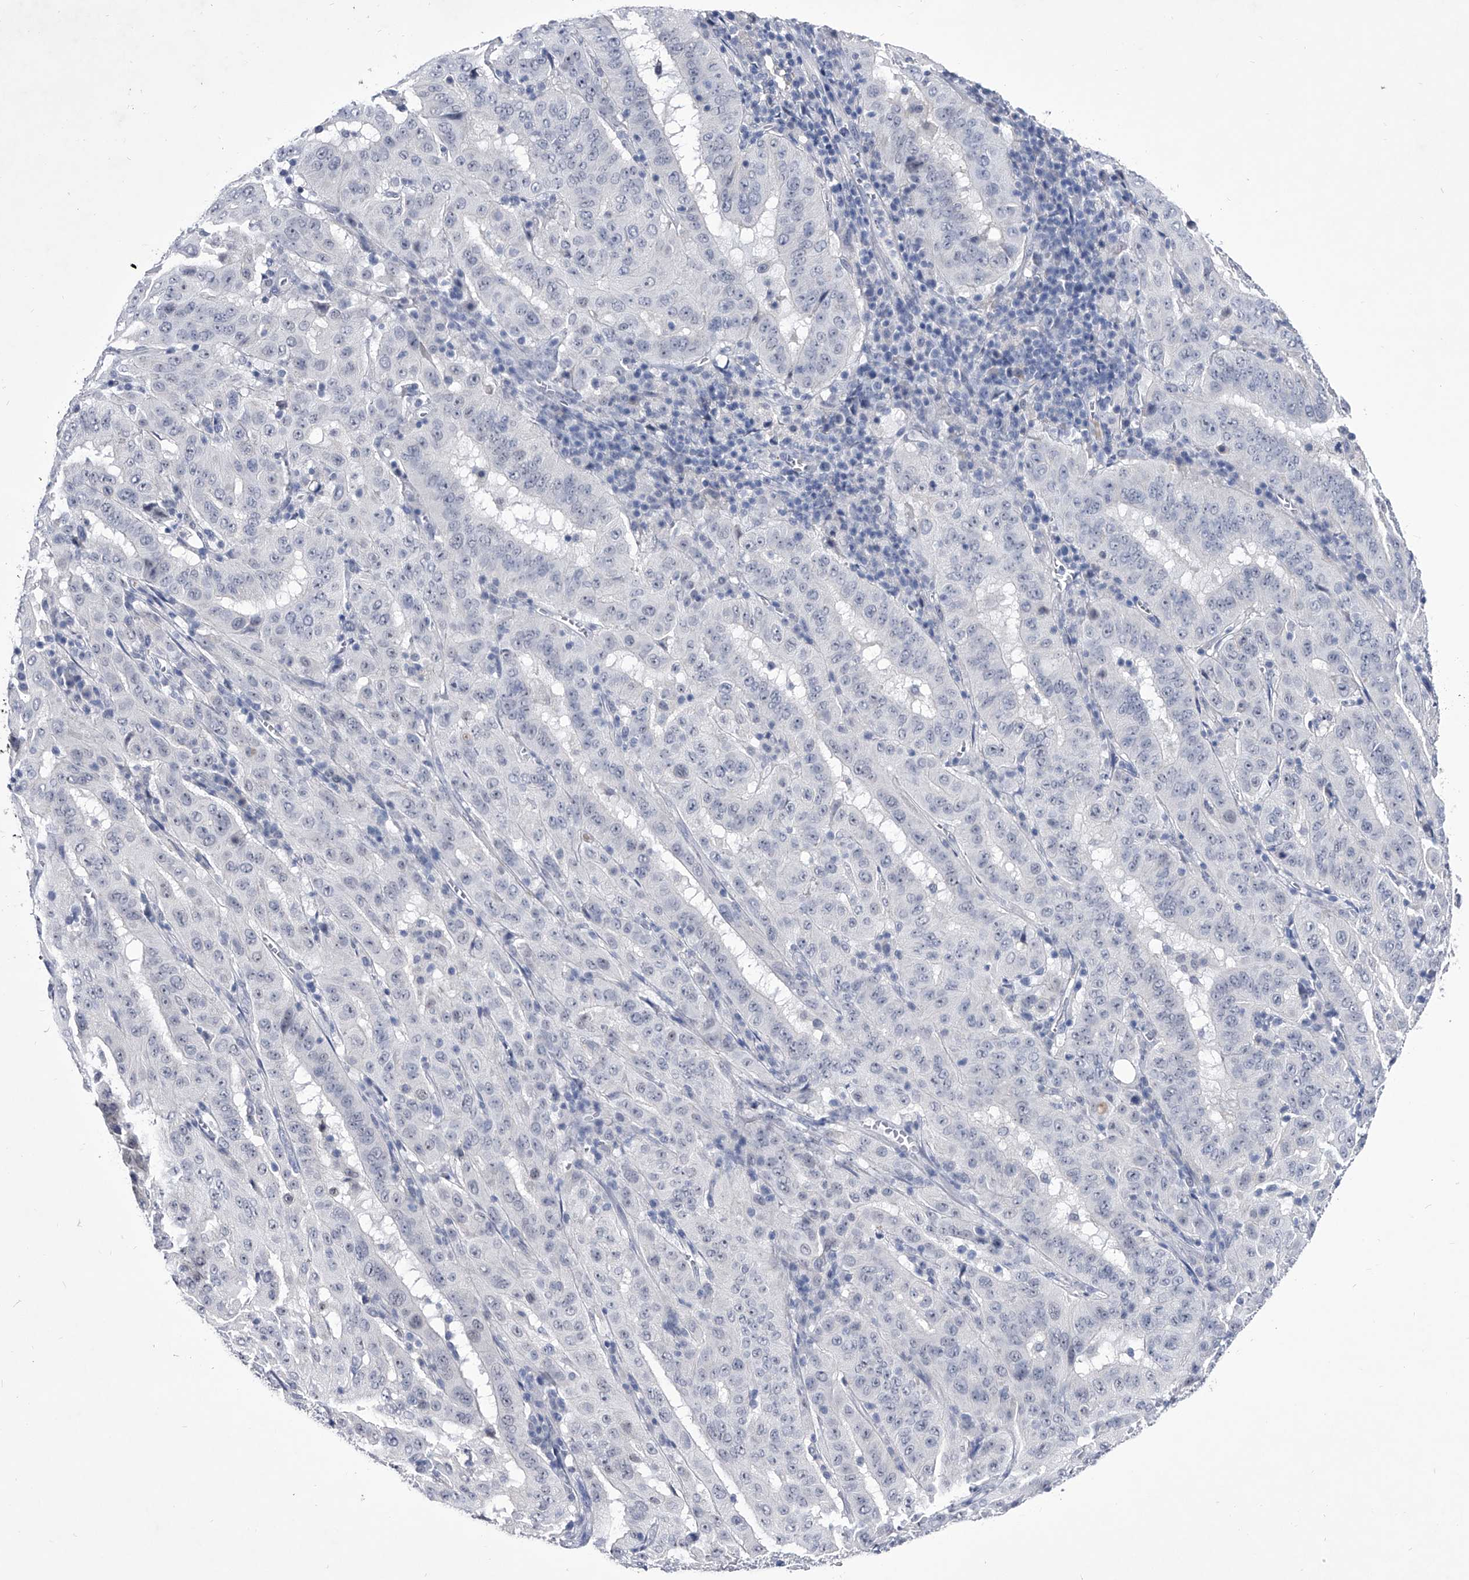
{"staining": {"intensity": "negative", "quantity": "none", "location": "none"}, "tissue": "pancreatic cancer", "cell_type": "Tumor cells", "image_type": "cancer", "snomed": [{"axis": "morphology", "description": "Adenocarcinoma, NOS"}, {"axis": "topography", "description": "Pancreas"}], "caption": "Pancreatic cancer was stained to show a protein in brown. There is no significant staining in tumor cells.", "gene": "CRISP2", "patient": {"sex": "male", "age": 63}}